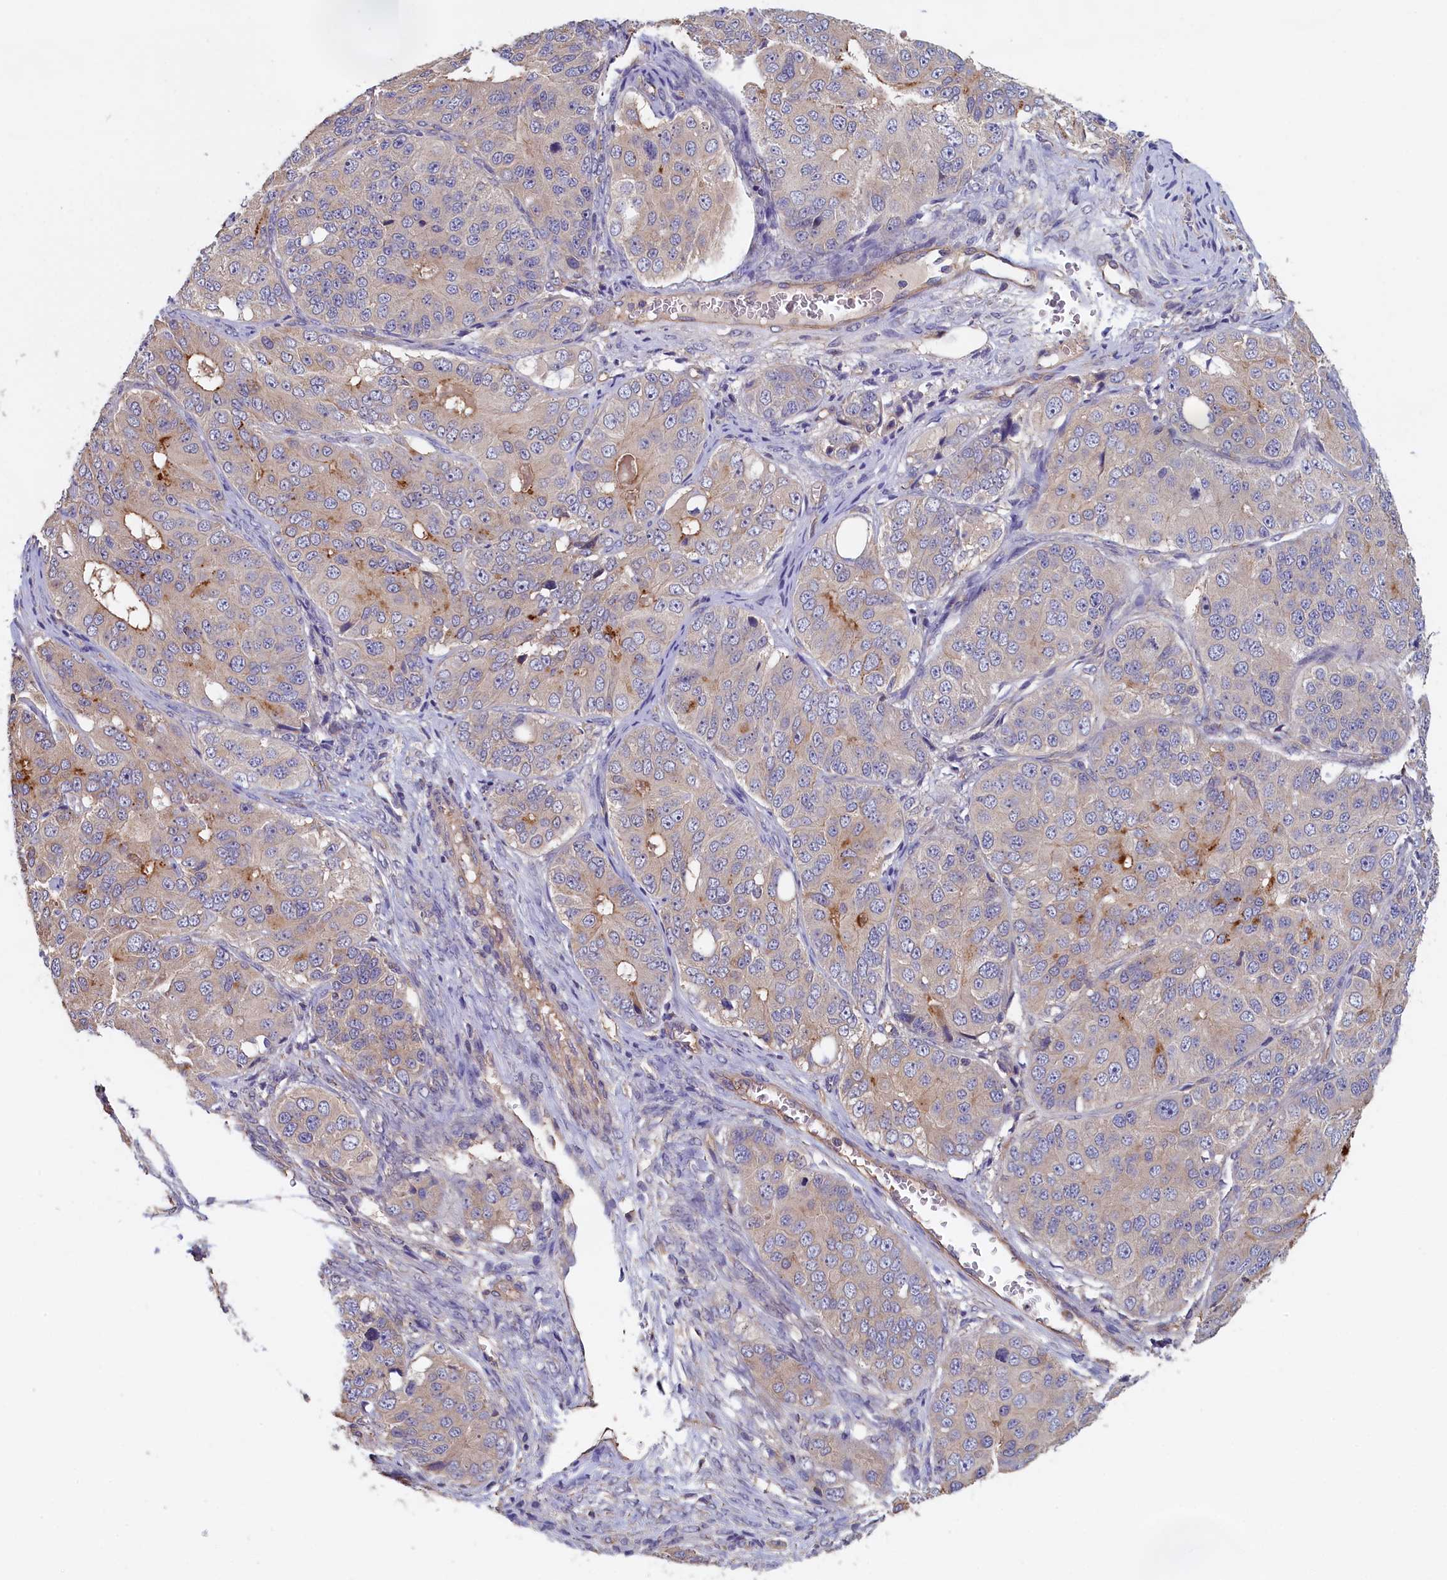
{"staining": {"intensity": "moderate", "quantity": "<25%", "location": "cytoplasmic/membranous"}, "tissue": "ovarian cancer", "cell_type": "Tumor cells", "image_type": "cancer", "snomed": [{"axis": "morphology", "description": "Carcinoma, endometroid"}, {"axis": "topography", "description": "Ovary"}], "caption": "IHC photomicrograph of neoplastic tissue: human endometroid carcinoma (ovarian) stained using IHC reveals low levels of moderate protein expression localized specifically in the cytoplasmic/membranous of tumor cells, appearing as a cytoplasmic/membranous brown color.", "gene": "ANKRD2", "patient": {"sex": "female", "age": 51}}